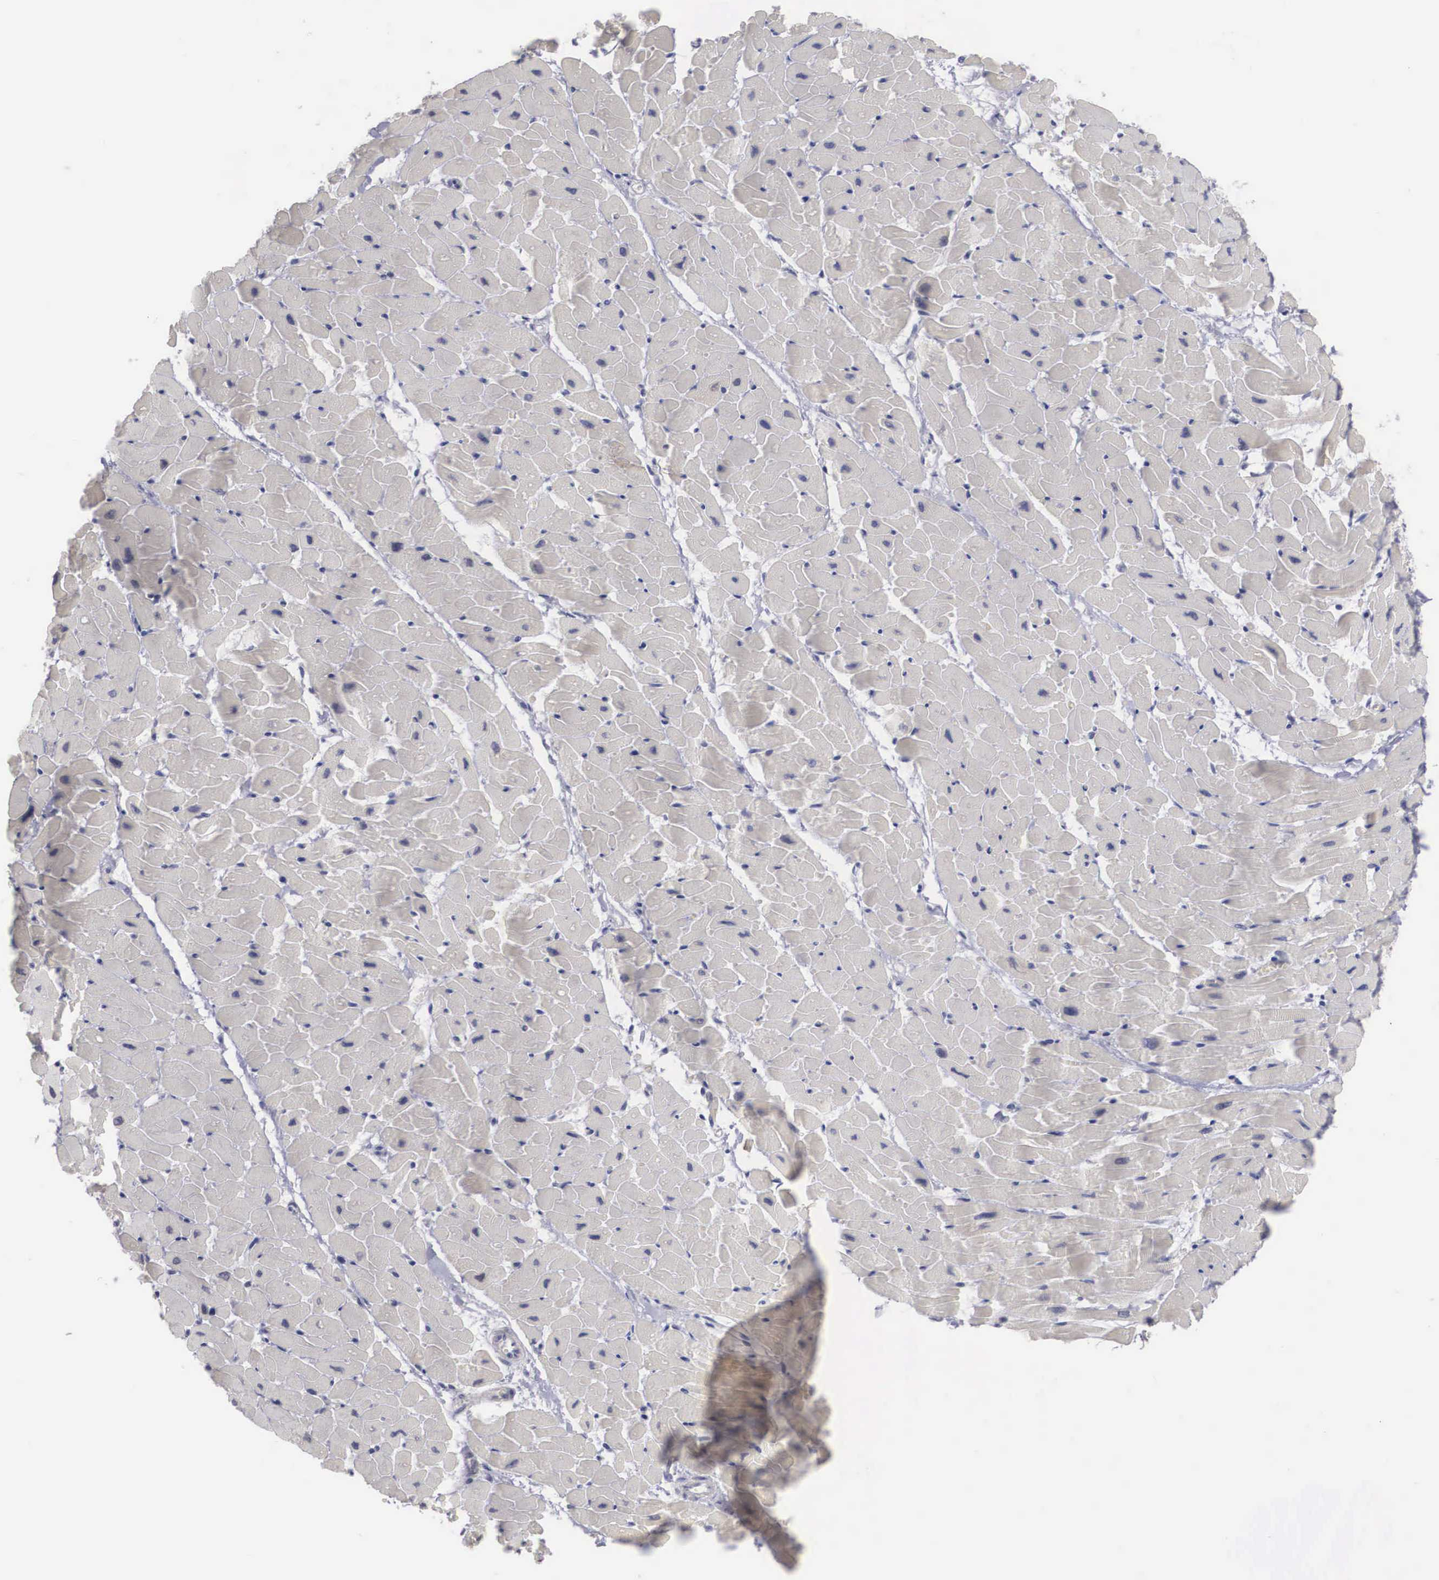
{"staining": {"intensity": "negative", "quantity": "none", "location": "none"}, "tissue": "heart muscle", "cell_type": "Cardiomyocytes", "image_type": "normal", "snomed": [{"axis": "morphology", "description": "Normal tissue, NOS"}, {"axis": "topography", "description": "Heart"}], "caption": "DAB immunohistochemical staining of unremarkable human heart muscle reveals no significant positivity in cardiomyocytes.", "gene": "WDR89", "patient": {"sex": "female", "age": 19}}